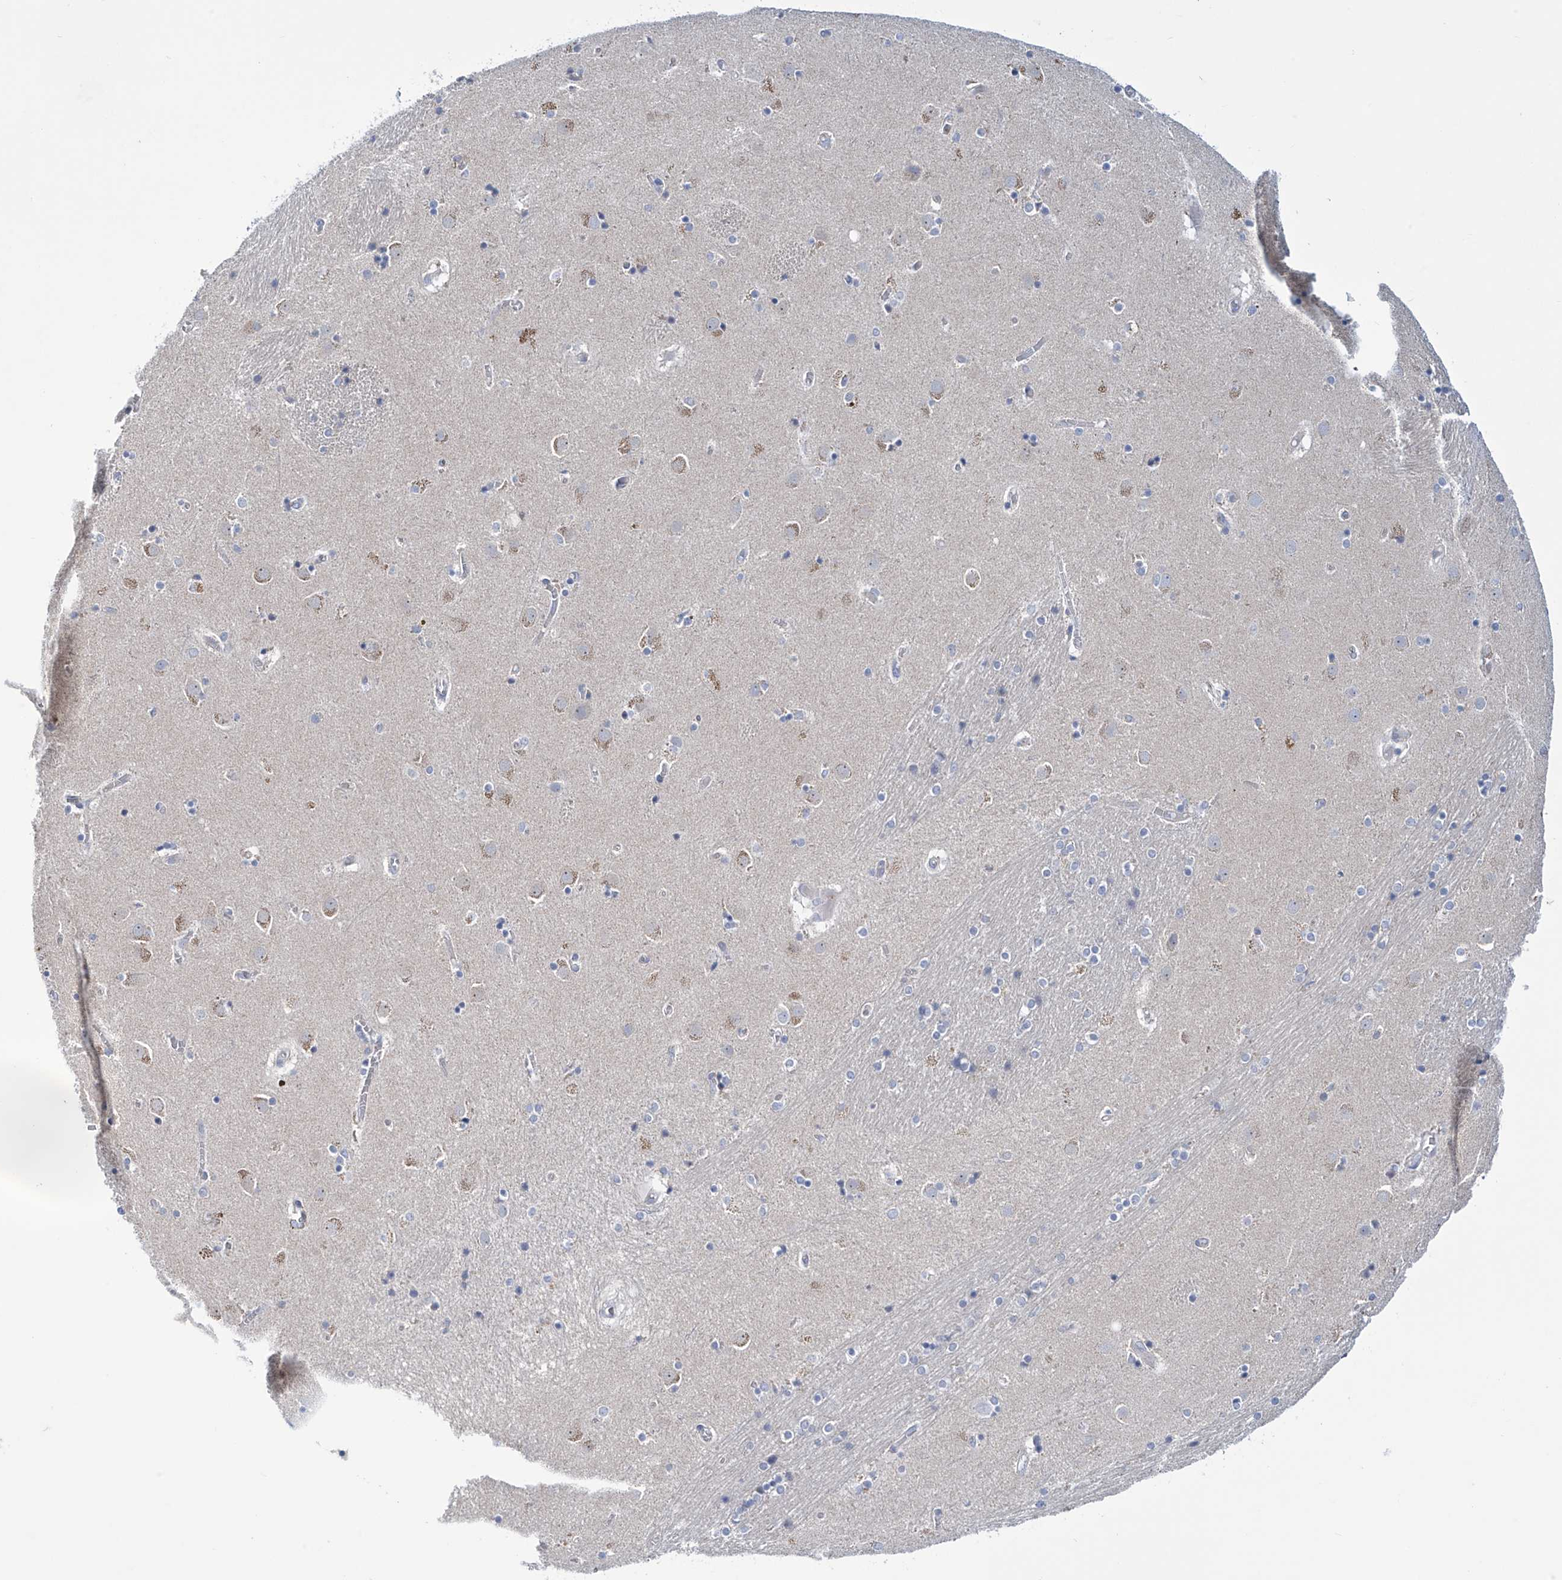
{"staining": {"intensity": "negative", "quantity": "none", "location": "none"}, "tissue": "caudate", "cell_type": "Glial cells", "image_type": "normal", "snomed": [{"axis": "morphology", "description": "Normal tissue, NOS"}, {"axis": "topography", "description": "Lateral ventricle wall"}], "caption": "Histopathology image shows no significant protein expression in glial cells of benign caudate.", "gene": "TRIM60", "patient": {"sex": "male", "age": 70}}